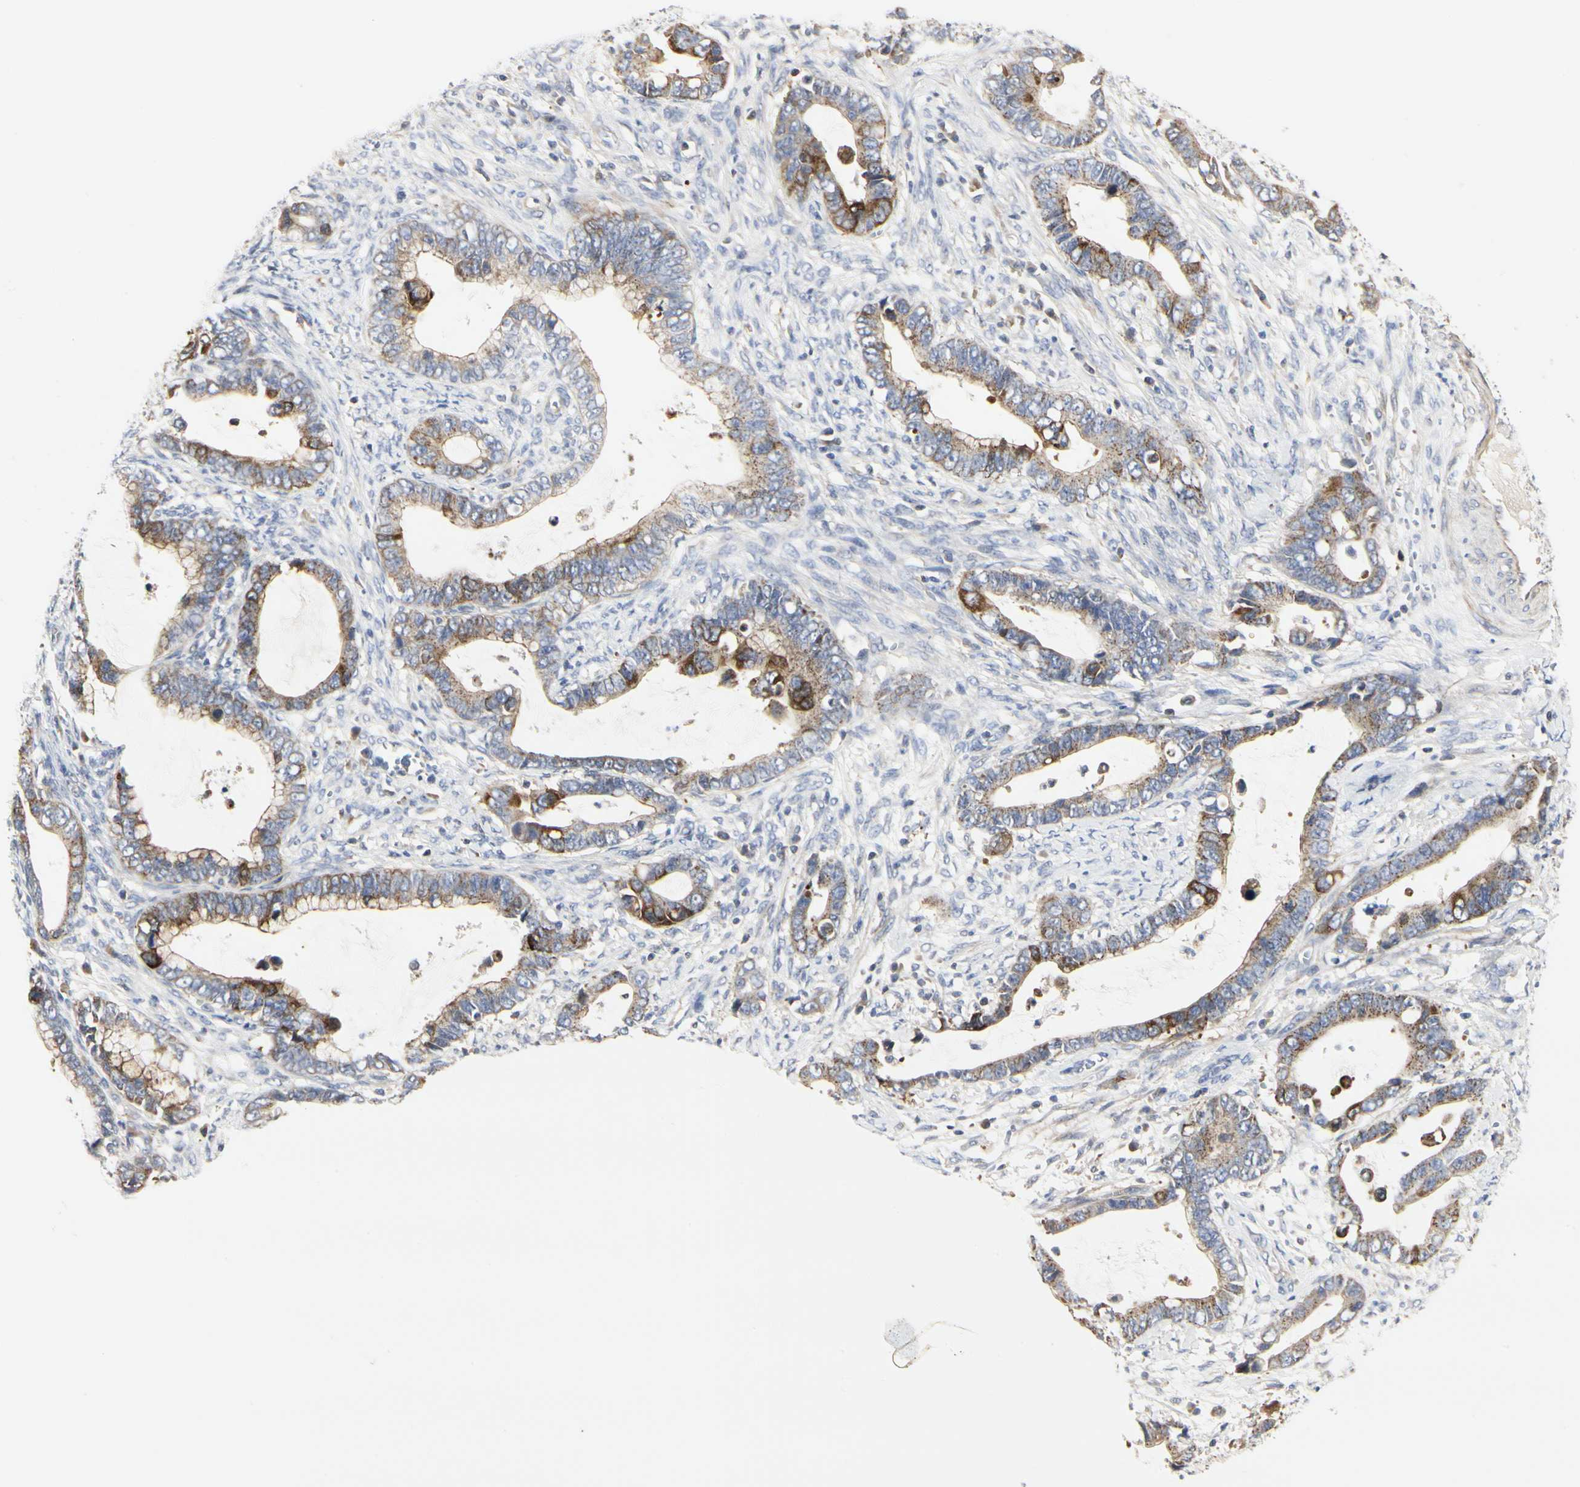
{"staining": {"intensity": "moderate", "quantity": "25%-75%", "location": "cytoplasmic/membranous"}, "tissue": "cervical cancer", "cell_type": "Tumor cells", "image_type": "cancer", "snomed": [{"axis": "morphology", "description": "Adenocarcinoma, NOS"}, {"axis": "topography", "description": "Cervix"}], "caption": "About 25%-75% of tumor cells in human adenocarcinoma (cervical) exhibit moderate cytoplasmic/membranous protein positivity as visualized by brown immunohistochemical staining.", "gene": "SHANK2", "patient": {"sex": "female", "age": 44}}